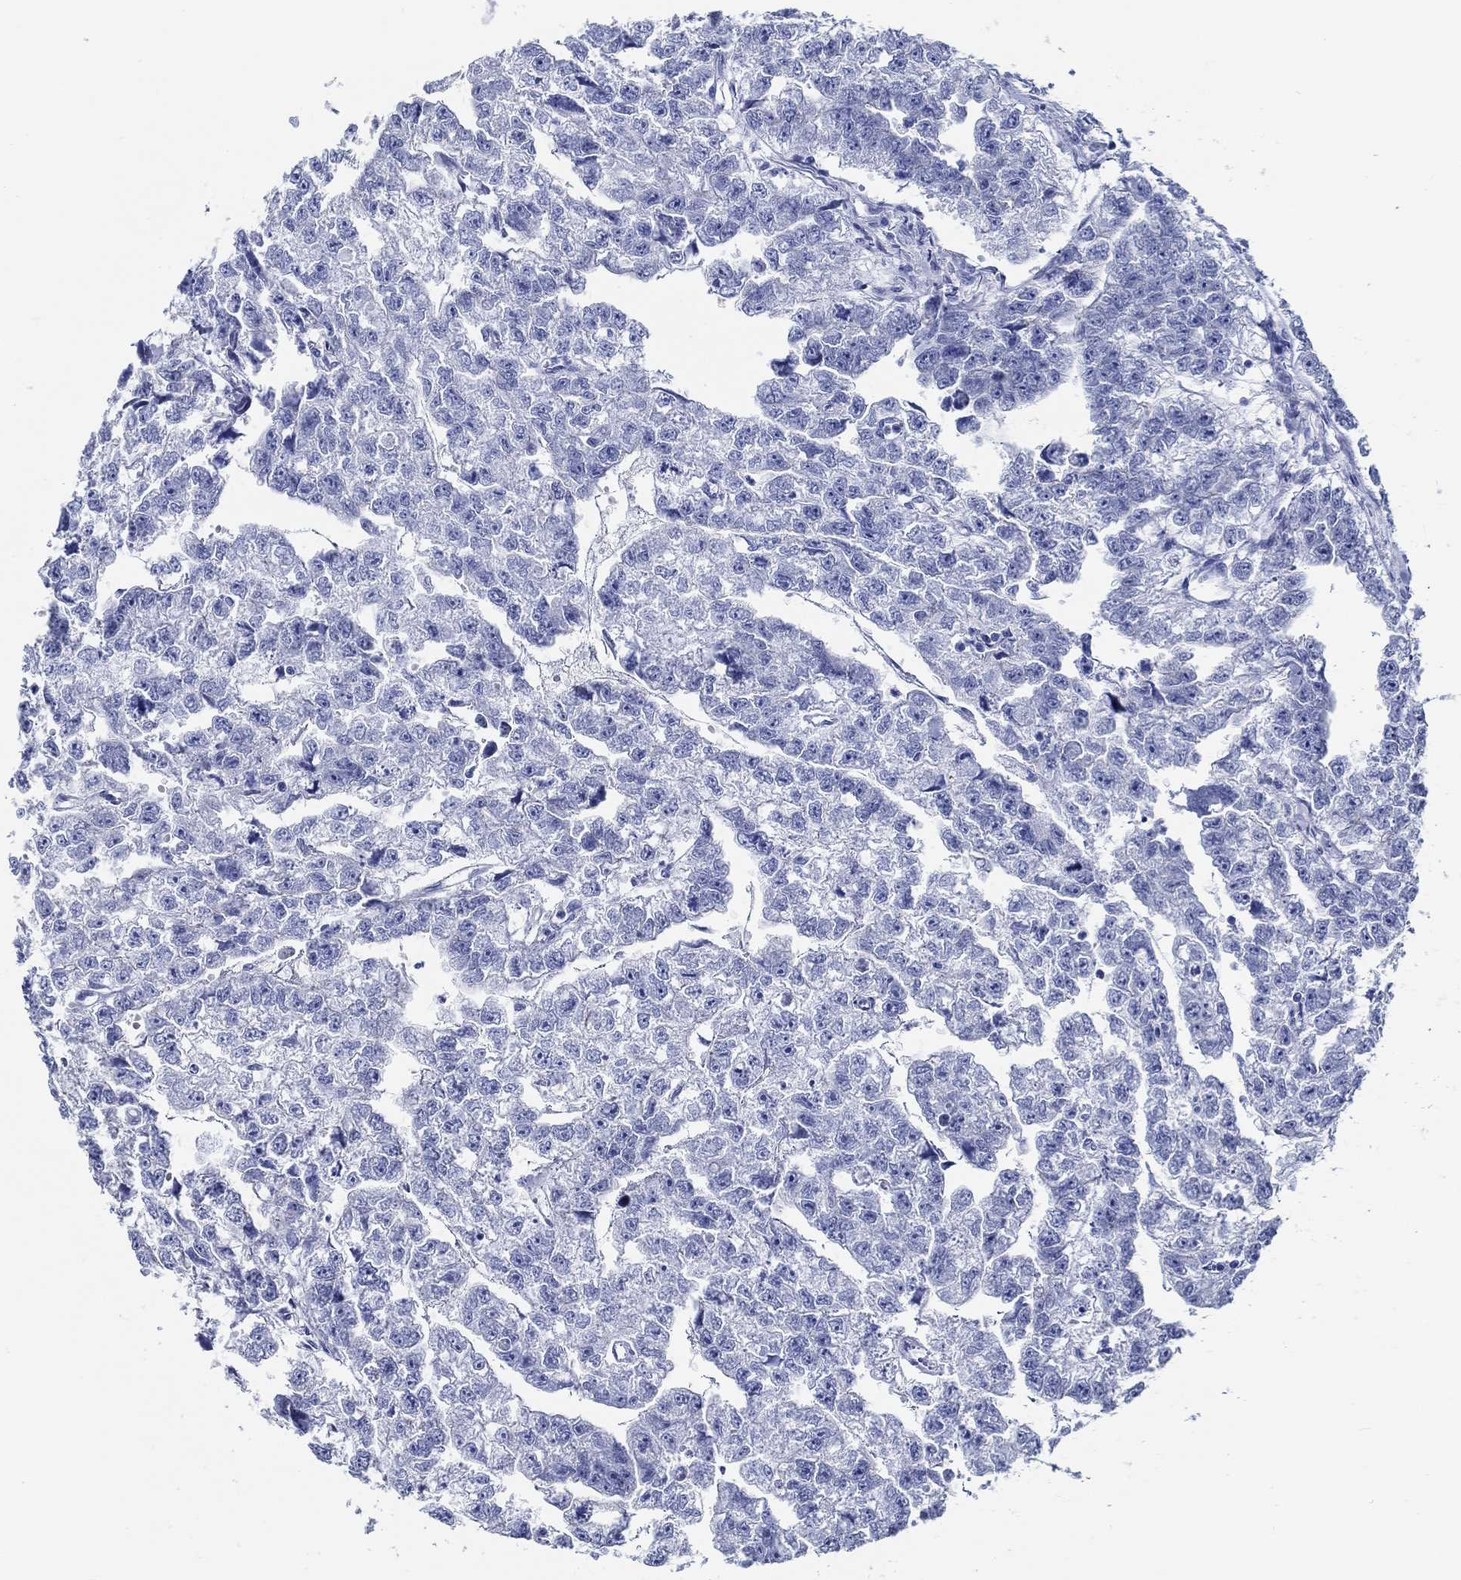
{"staining": {"intensity": "negative", "quantity": "none", "location": "none"}, "tissue": "testis cancer", "cell_type": "Tumor cells", "image_type": "cancer", "snomed": [{"axis": "morphology", "description": "Carcinoma, Embryonal, NOS"}, {"axis": "morphology", "description": "Teratoma, malignant, NOS"}, {"axis": "topography", "description": "Testis"}], "caption": "Tumor cells are negative for brown protein staining in testis cancer.", "gene": "RD3L", "patient": {"sex": "male", "age": 44}}